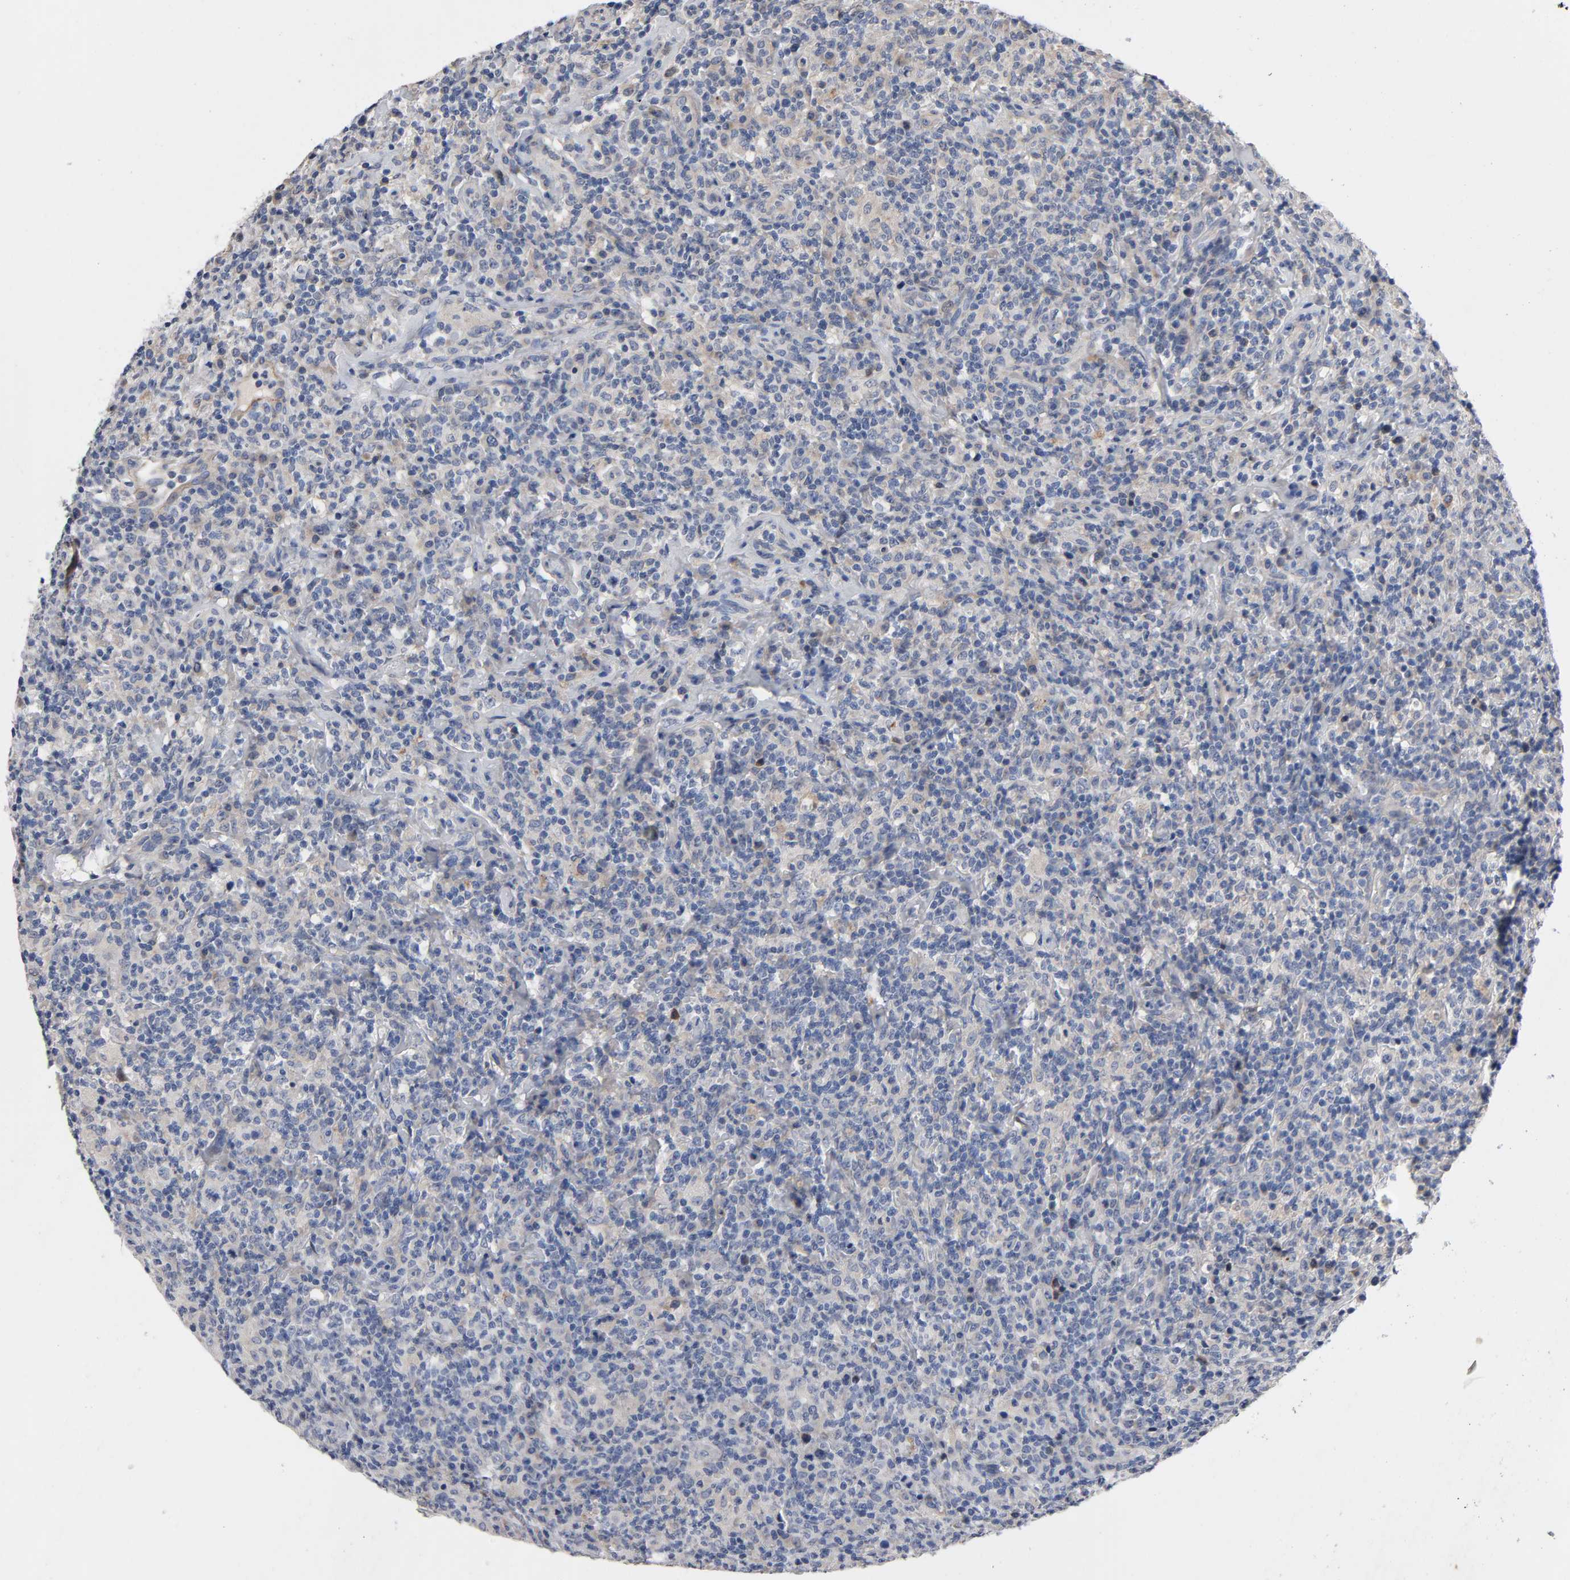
{"staining": {"intensity": "weak", "quantity": "25%-75%", "location": "cytoplasmic/membranous"}, "tissue": "lymphoma", "cell_type": "Tumor cells", "image_type": "cancer", "snomed": [{"axis": "morphology", "description": "Hodgkin's disease, NOS"}, {"axis": "topography", "description": "Lymph node"}], "caption": "DAB (3,3'-diaminobenzidine) immunohistochemical staining of human Hodgkin's disease exhibits weak cytoplasmic/membranous protein staining in about 25%-75% of tumor cells.", "gene": "CCDC134", "patient": {"sex": "male", "age": 65}}